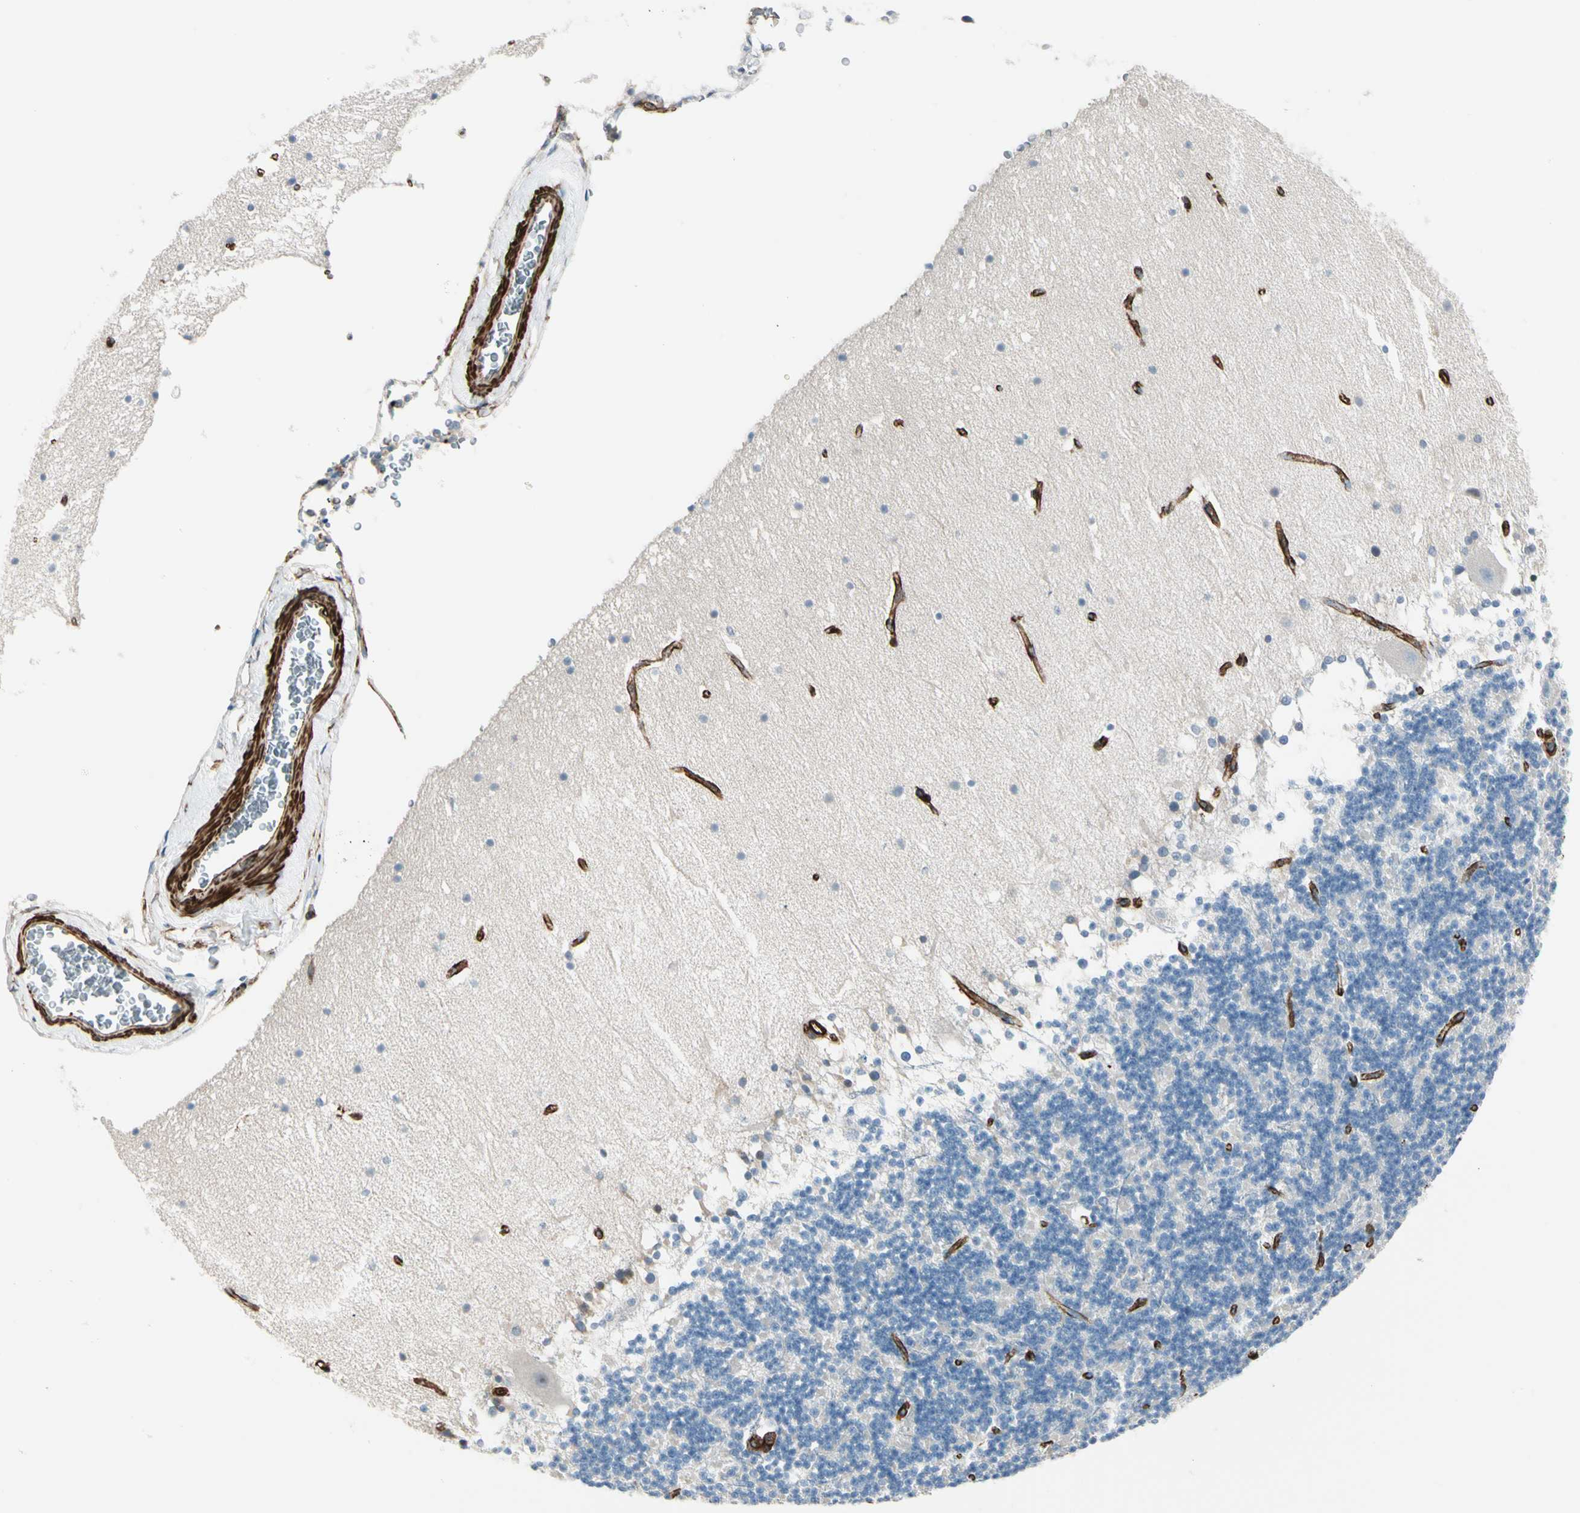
{"staining": {"intensity": "negative", "quantity": "none", "location": "none"}, "tissue": "cerebellum", "cell_type": "Cells in granular layer", "image_type": "normal", "snomed": [{"axis": "morphology", "description": "Normal tissue, NOS"}, {"axis": "topography", "description": "Cerebellum"}], "caption": "This is an immunohistochemistry (IHC) histopathology image of unremarkable human cerebellum. There is no staining in cells in granular layer.", "gene": "CALD1", "patient": {"sex": "female", "age": 19}}